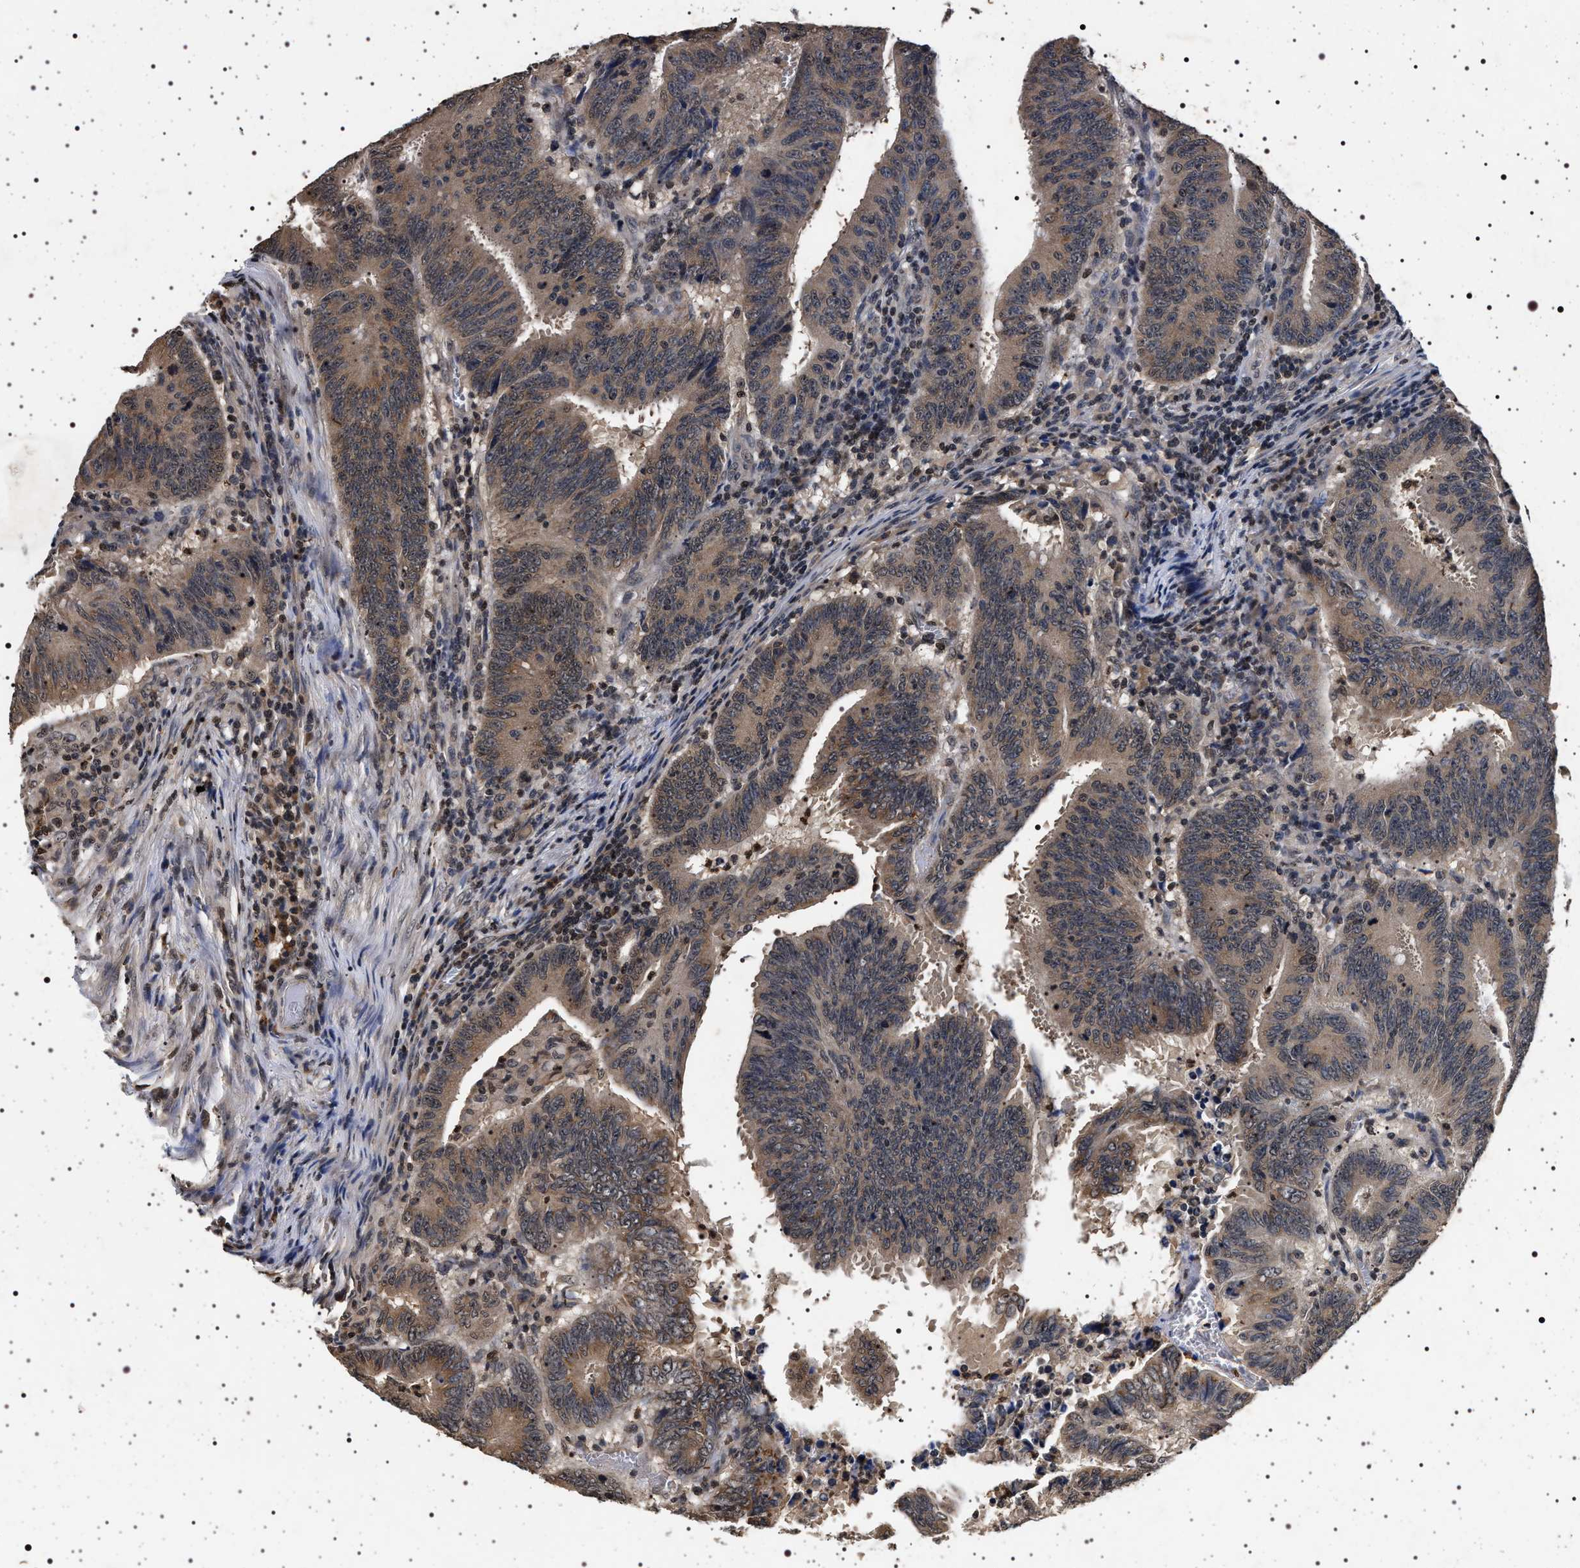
{"staining": {"intensity": "moderate", "quantity": ">75%", "location": "cytoplasmic/membranous"}, "tissue": "colorectal cancer", "cell_type": "Tumor cells", "image_type": "cancer", "snomed": [{"axis": "morphology", "description": "Adenocarcinoma, NOS"}, {"axis": "topography", "description": "Colon"}], "caption": "This is a histology image of IHC staining of colorectal cancer (adenocarcinoma), which shows moderate positivity in the cytoplasmic/membranous of tumor cells.", "gene": "CDKN1B", "patient": {"sex": "male", "age": 45}}